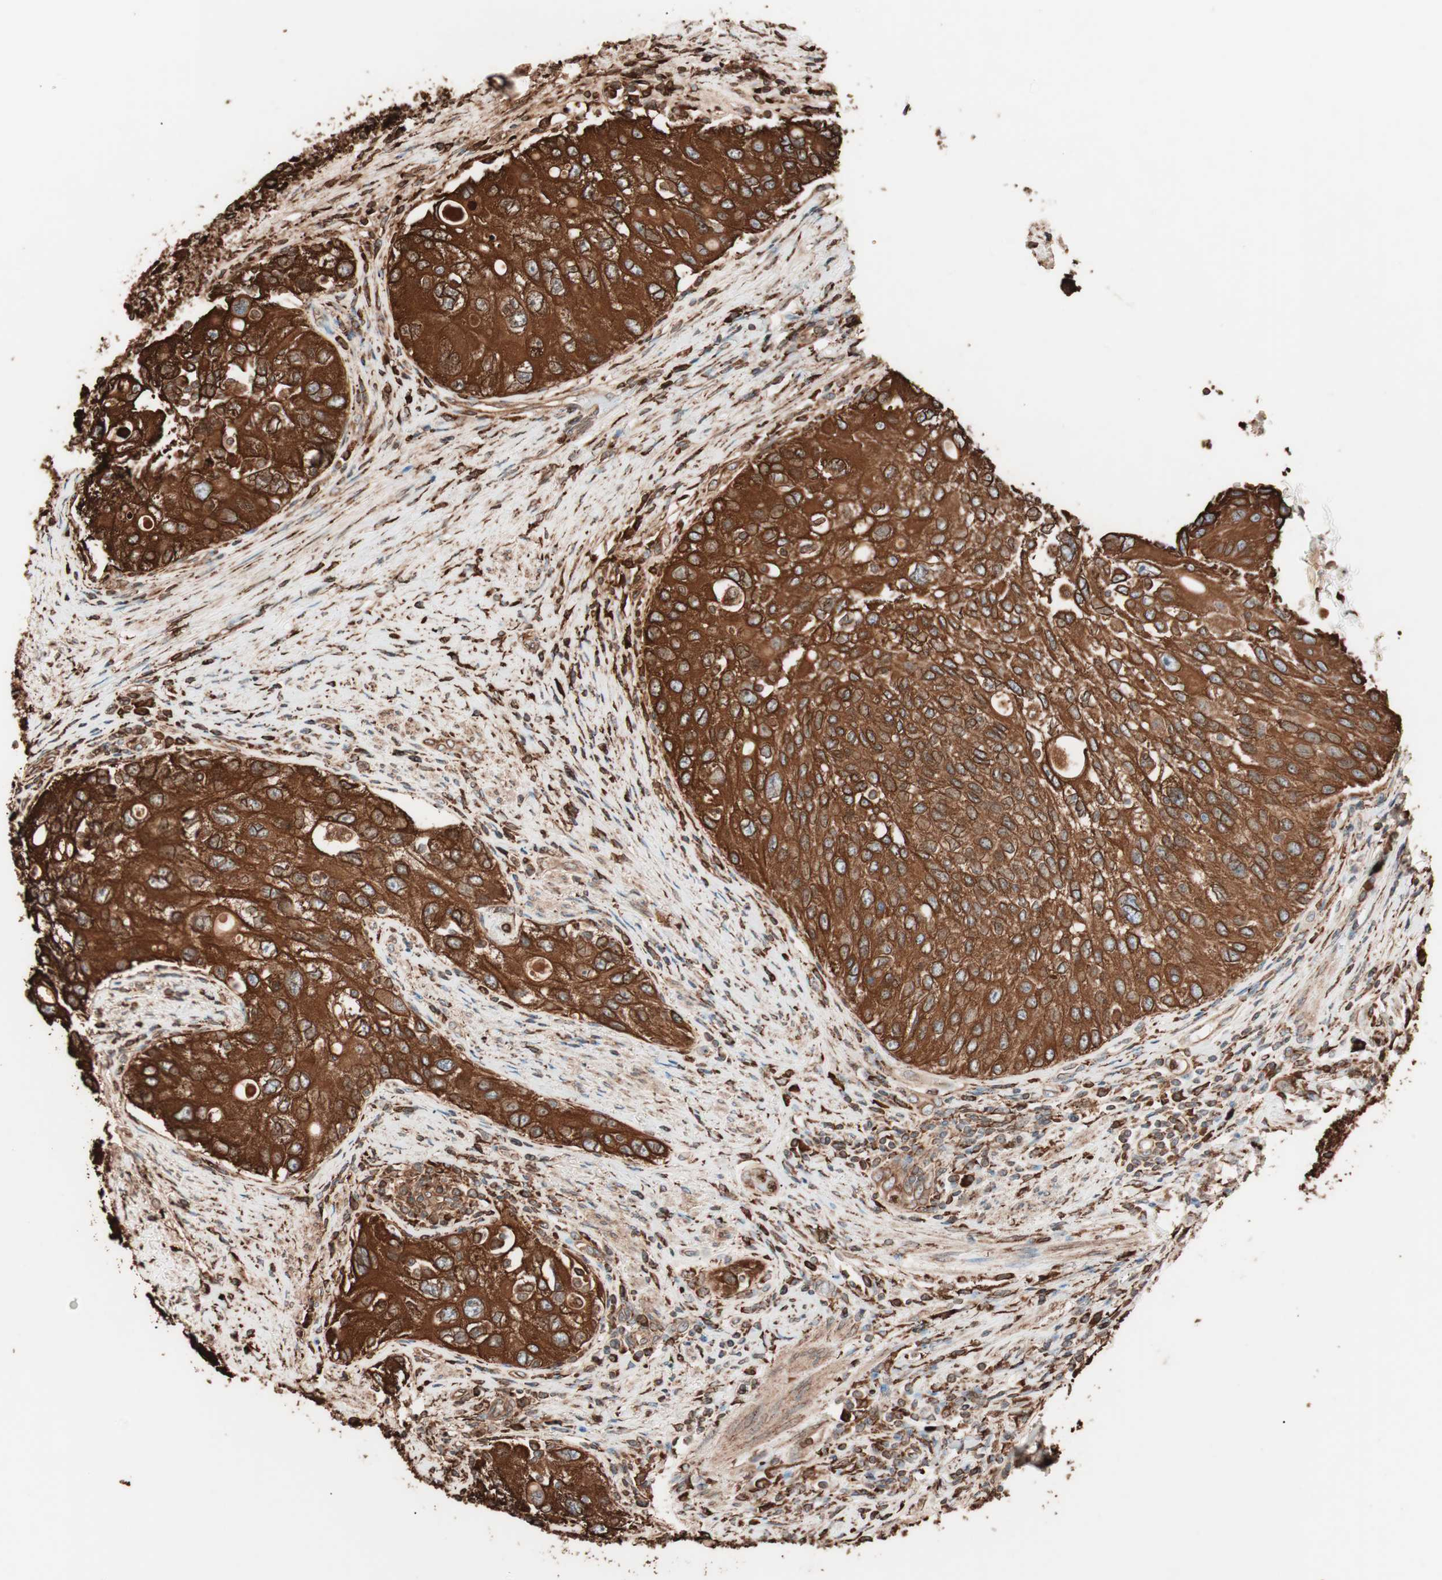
{"staining": {"intensity": "strong", "quantity": ">75%", "location": "cytoplasmic/membranous"}, "tissue": "urothelial cancer", "cell_type": "Tumor cells", "image_type": "cancer", "snomed": [{"axis": "morphology", "description": "Urothelial carcinoma, High grade"}, {"axis": "topography", "description": "Urinary bladder"}], "caption": "About >75% of tumor cells in human urothelial carcinoma (high-grade) show strong cytoplasmic/membranous protein staining as visualized by brown immunohistochemical staining.", "gene": "VEGFA", "patient": {"sex": "female", "age": 56}}